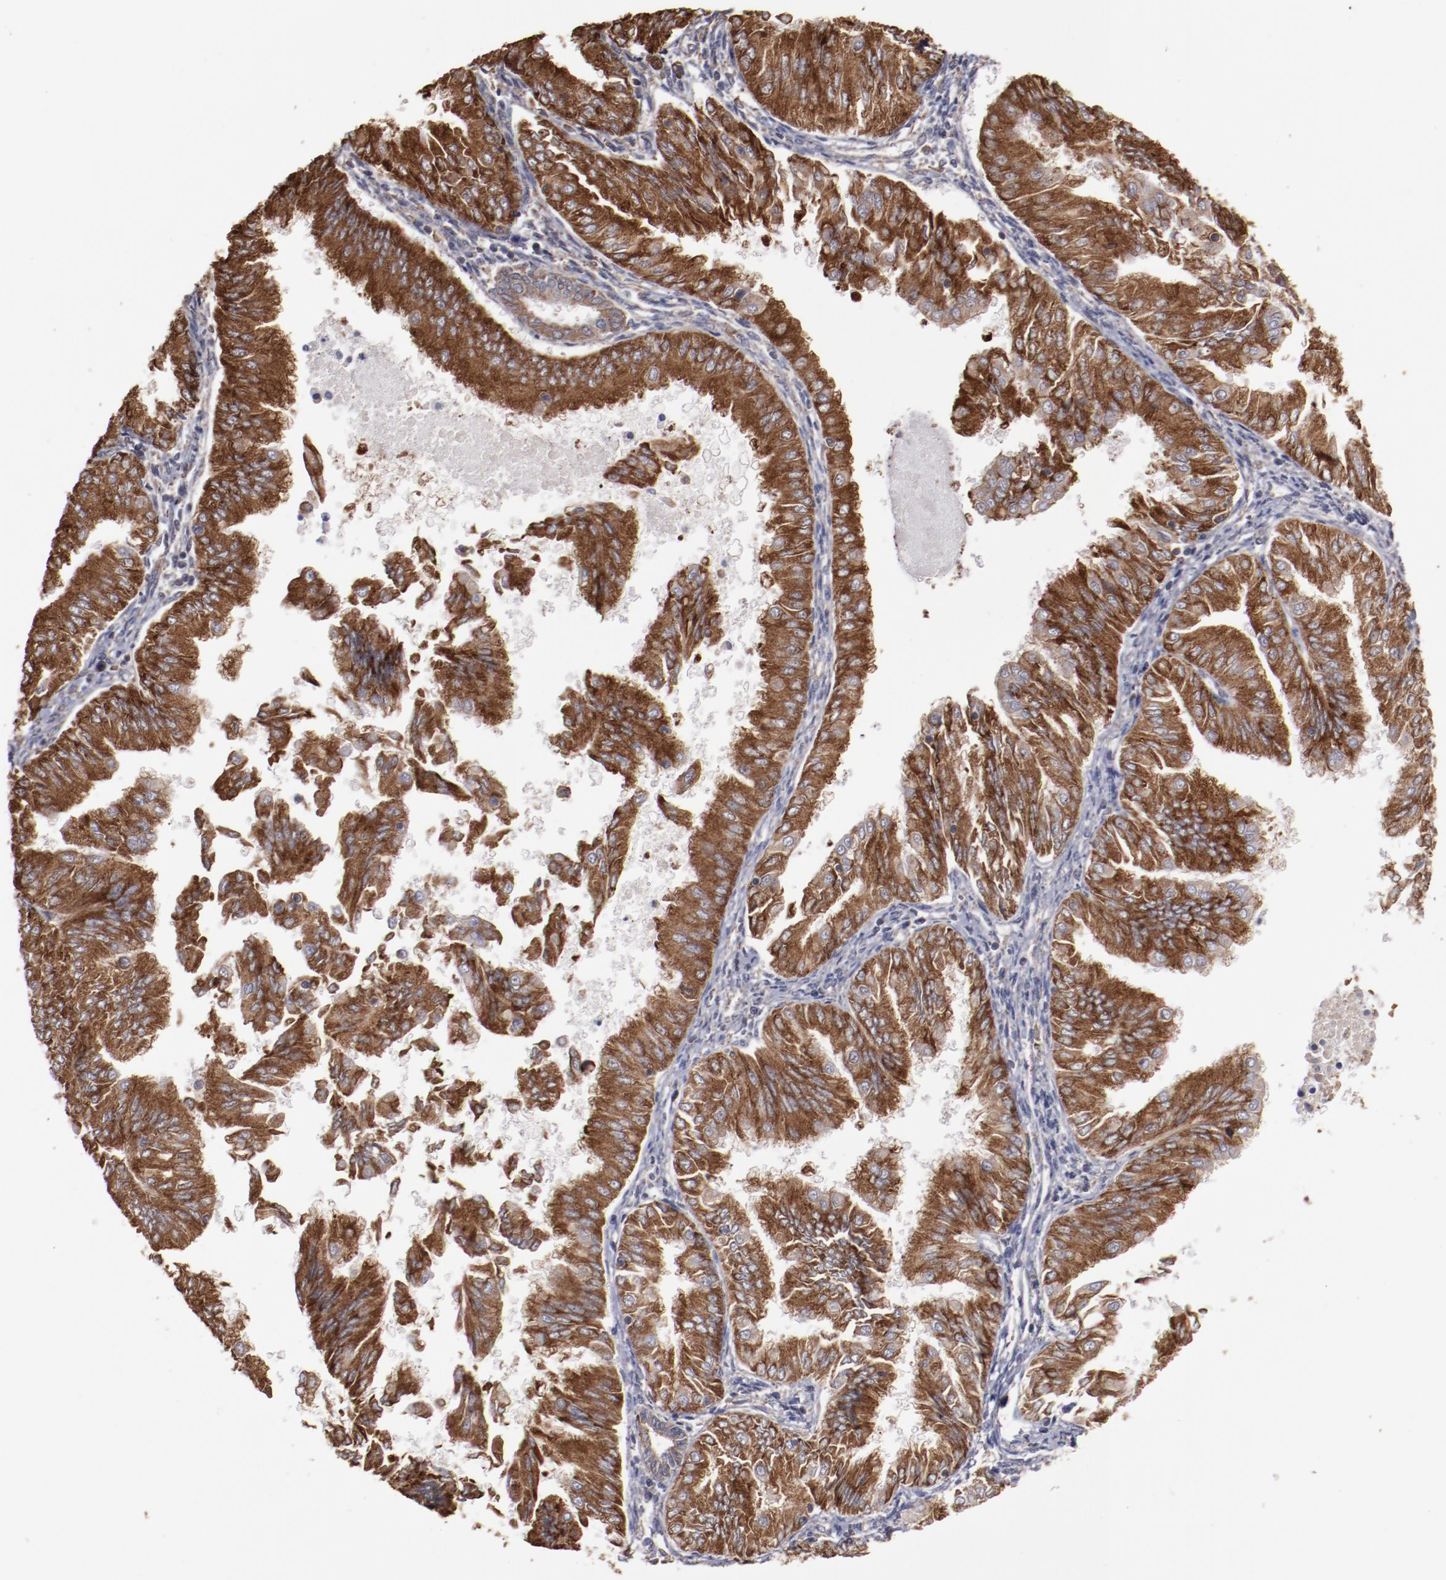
{"staining": {"intensity": "strong", "quantity": ">75%", "location": "cytoplasmic/membranous"}, "tissue": "endometrial cancer", "cell_type": "Tumor cells", "image_type": "cancer", "snomed": [{"axis": "morphology", "description": "Adenocarcinoma, NOS"}, {"axis": "topography", "description": "Endometrium"}], "caption": "High-magnification brightfield microscopy of adenocarcinoma (endometrial) stained with DAB (3,3'-diaminobenzidine) (brown) and counterstained with hematoxylin (blue). tumor cells exhibit strong cytoplasmic/membranous positivity is appreciated in approximately>75% of cells.", "gene": "RPS4Y1", "patient": {"sex": "female", "age": 53}}